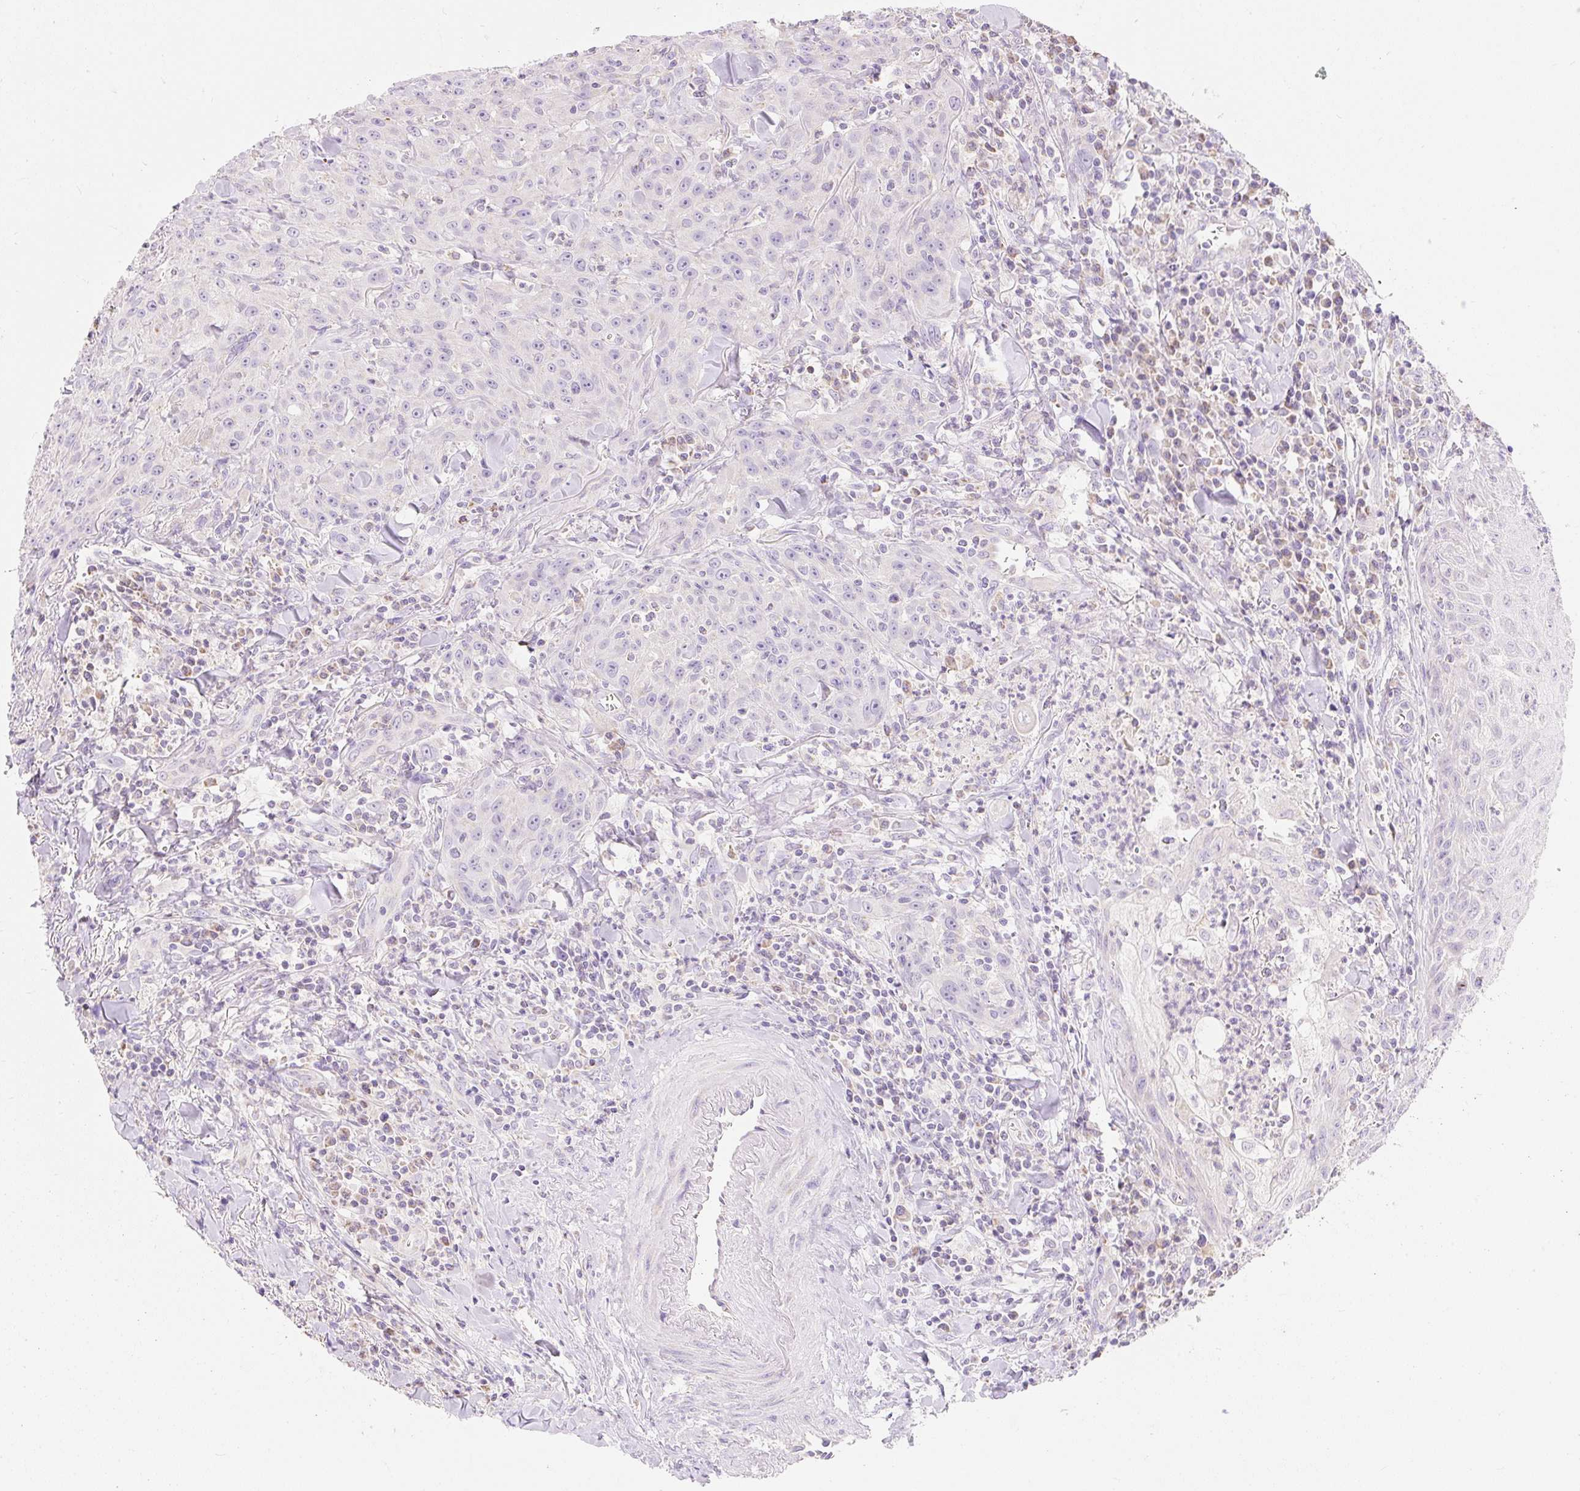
{"staining": {"intensity": "weak", "quantity": "<25%", "location": "cytoplasmic/membranous"}, "tissue": "head and neck cancer", "cell_type": "Tumor cells", "image_type": "cancer", "snomed": [{"axis": "morphology", "description": "Normal tissue, NOS"}, {"axis": "morphology", "description": "Squamous cell carcinoma, NOS"}, {"axis": "topography", "description": "Oral tissue"}, {"axis": "topography", "description": "Head-Neck"}], "caption": "This is a photomicrograph of immunohistochemistry staining of head and neck cancer, which shows no staining in tumor cells.", "gene": "DHX35", "patient": {"sex": "female", "age": 70}}